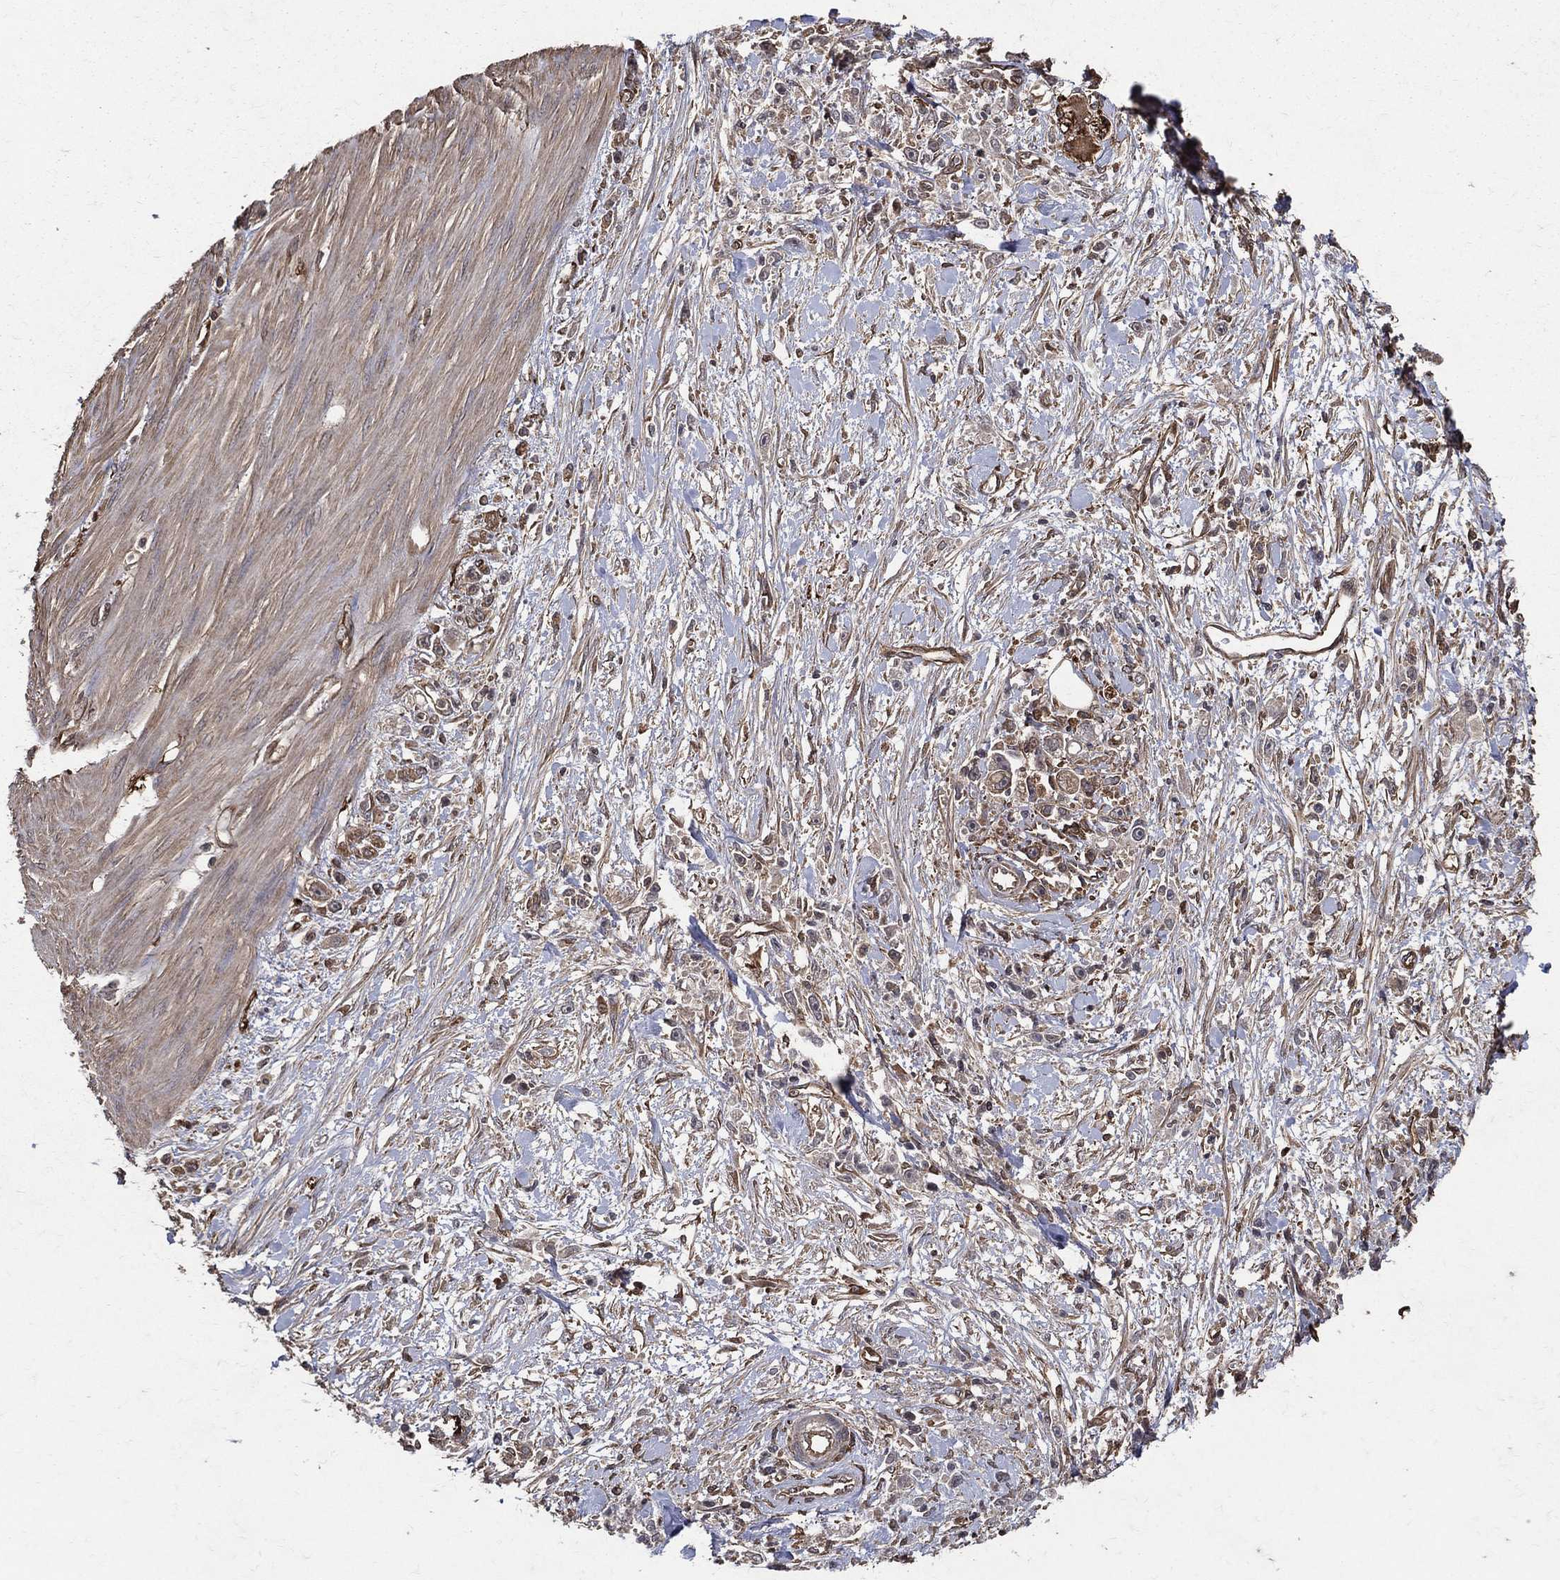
{"staining": {"intensity": "moderate", "quantity": "<25%", "location": "cytoplasmic/membranous"}, "tissue": "stomach cancer", "cell_type": "Tumor cells", "image_type": "cancer", "snomed": [{"axis": "morphology", "description": "Adenocarcinoma, NOS"}, {"axis": "topography", "description": "Stomach"}], "caption": "Immunohistochemical staining of human stomach cancer (adenocarcinoma) shows low levels of moderate cytoplasmic/membranous protein staining in approximately <25% of tumor cells. (Brightfield microscopy of DAB IHC at high magnification).", "gene": "DPYSL2", "patient": {"sex": "female", "age": 59}}